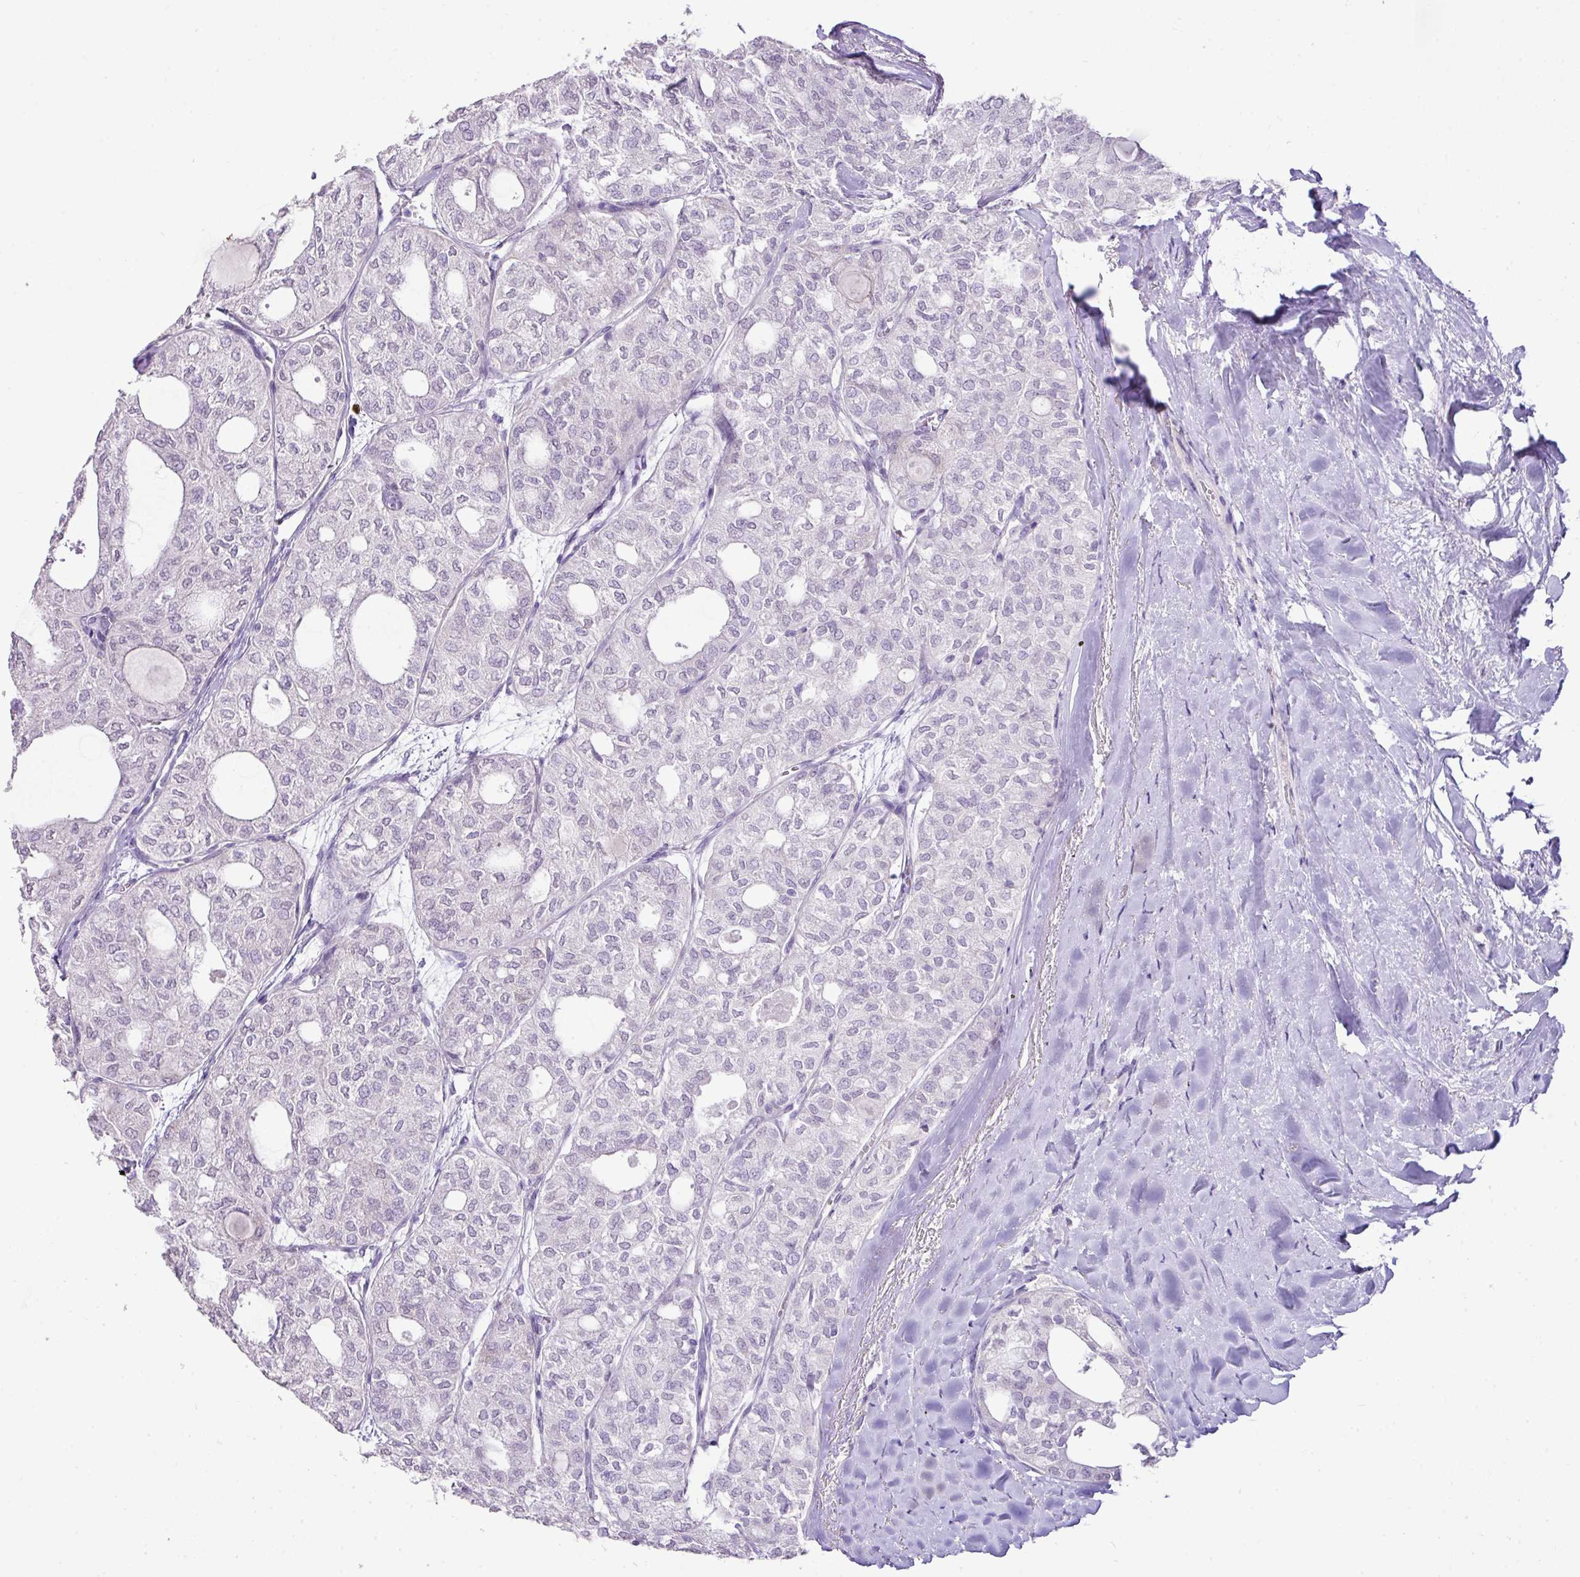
{"staining": {"intensity": "negative", "quantity": "none", "location": "none"}, "tissue": "thyroid cancer", "cell_type": "Tumor cells", "image_type": "cancer", "snomed": [{"axis": "morphology", "description": "Follicular adenoma carcinoma, NOS"}, {"axis": "topography", "description": "Thyroid gland"}], "caption": "Follicular adenoma carcinoma (thyroid) stained for a protein using IHC reveals no expression tumor cells.", "gene": "DIP2A", "patient": {"sex": "male", "age": 75}}